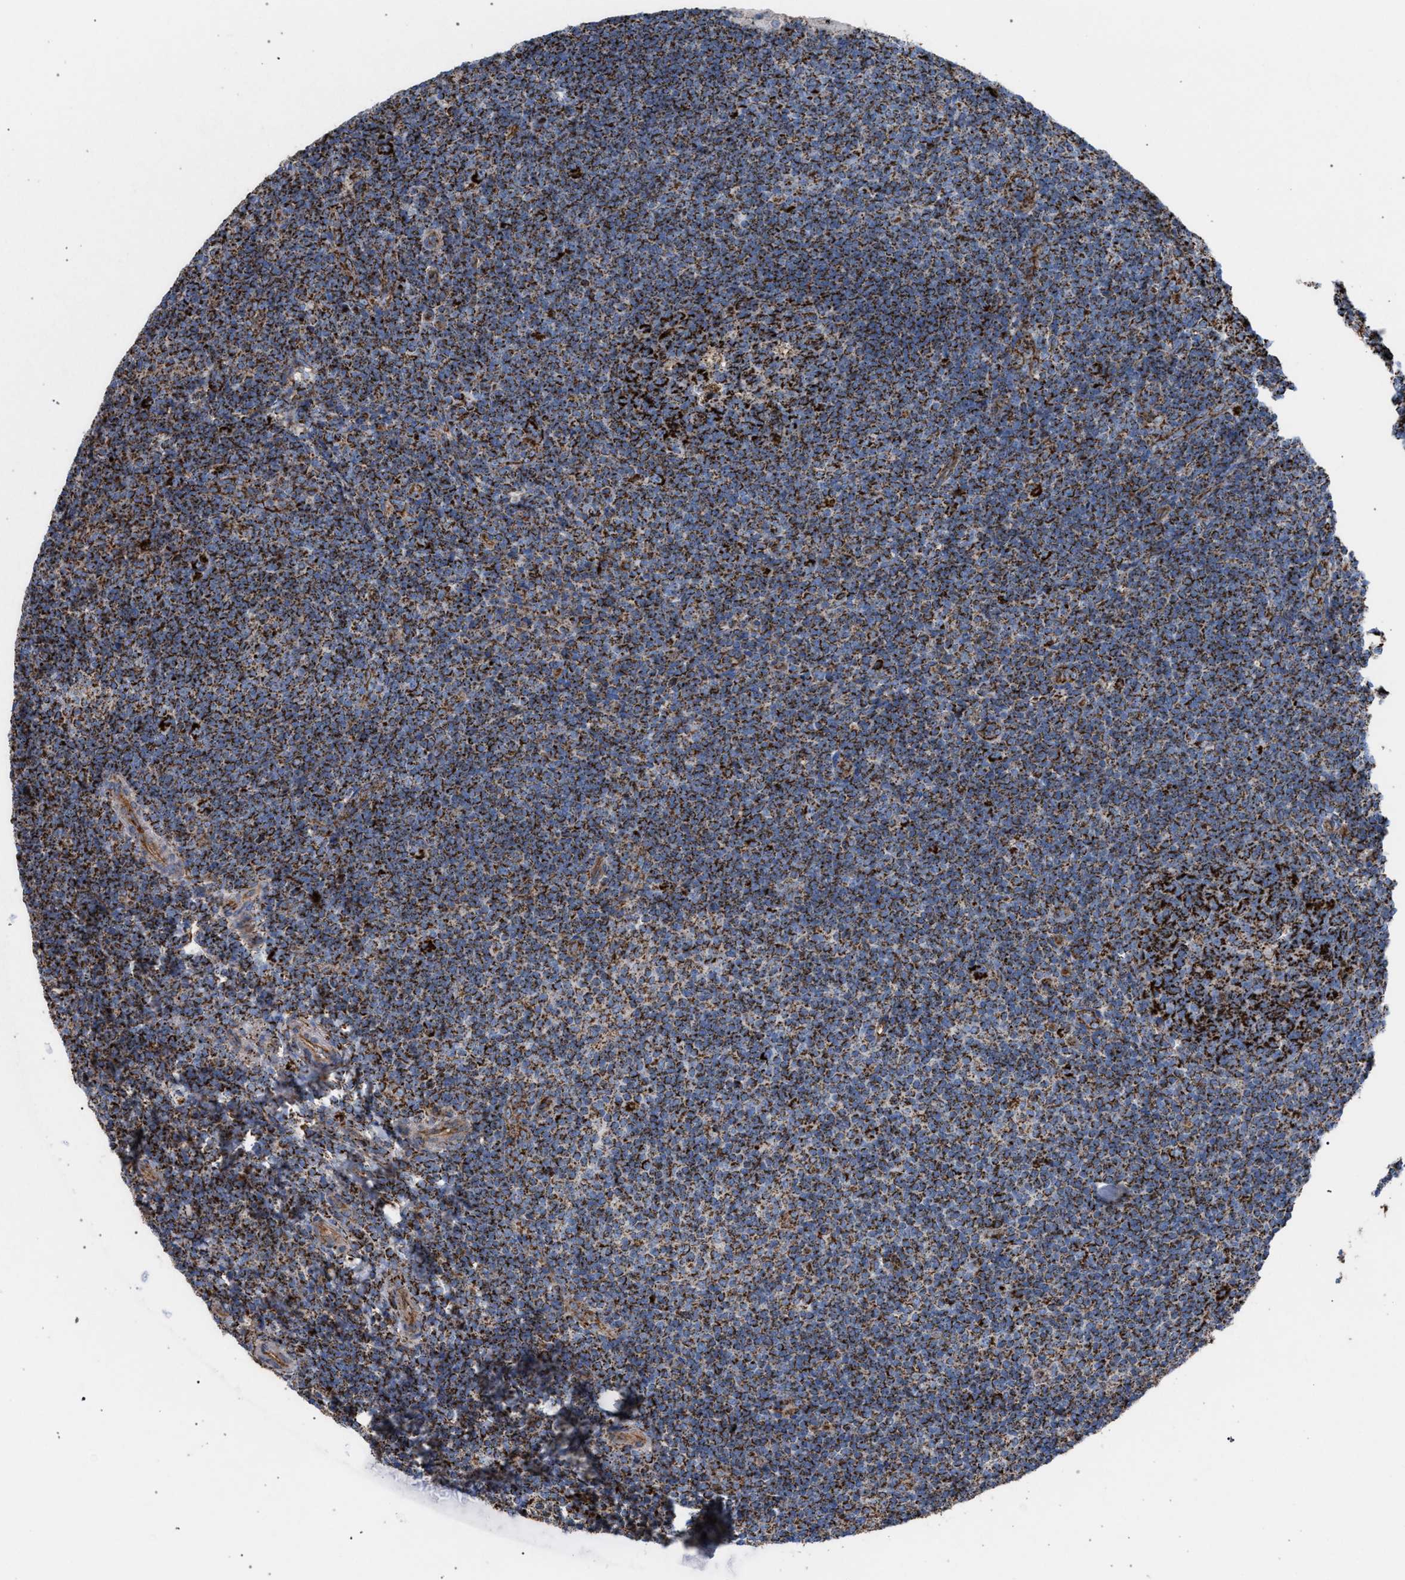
{"staining": {"intensity": "strong", "quantity": ">75%", "location": "cytoplasmic/membranous"}, "tissue": "tonsil", "cell_type": "Germinal center cells", "image_type": "normal", "snomed": [{"axis": "morphology", "description": "Normal tissue, NOS"}, {"axis": "topography", "description": "Tonsil"}], "caption": "Strong cytoplasmic/membranous expression is present in about >75% of germinal center cells in normal tonsil.", "gene": "VPS13A", "patient": {"sex": "male", "age": 37}}